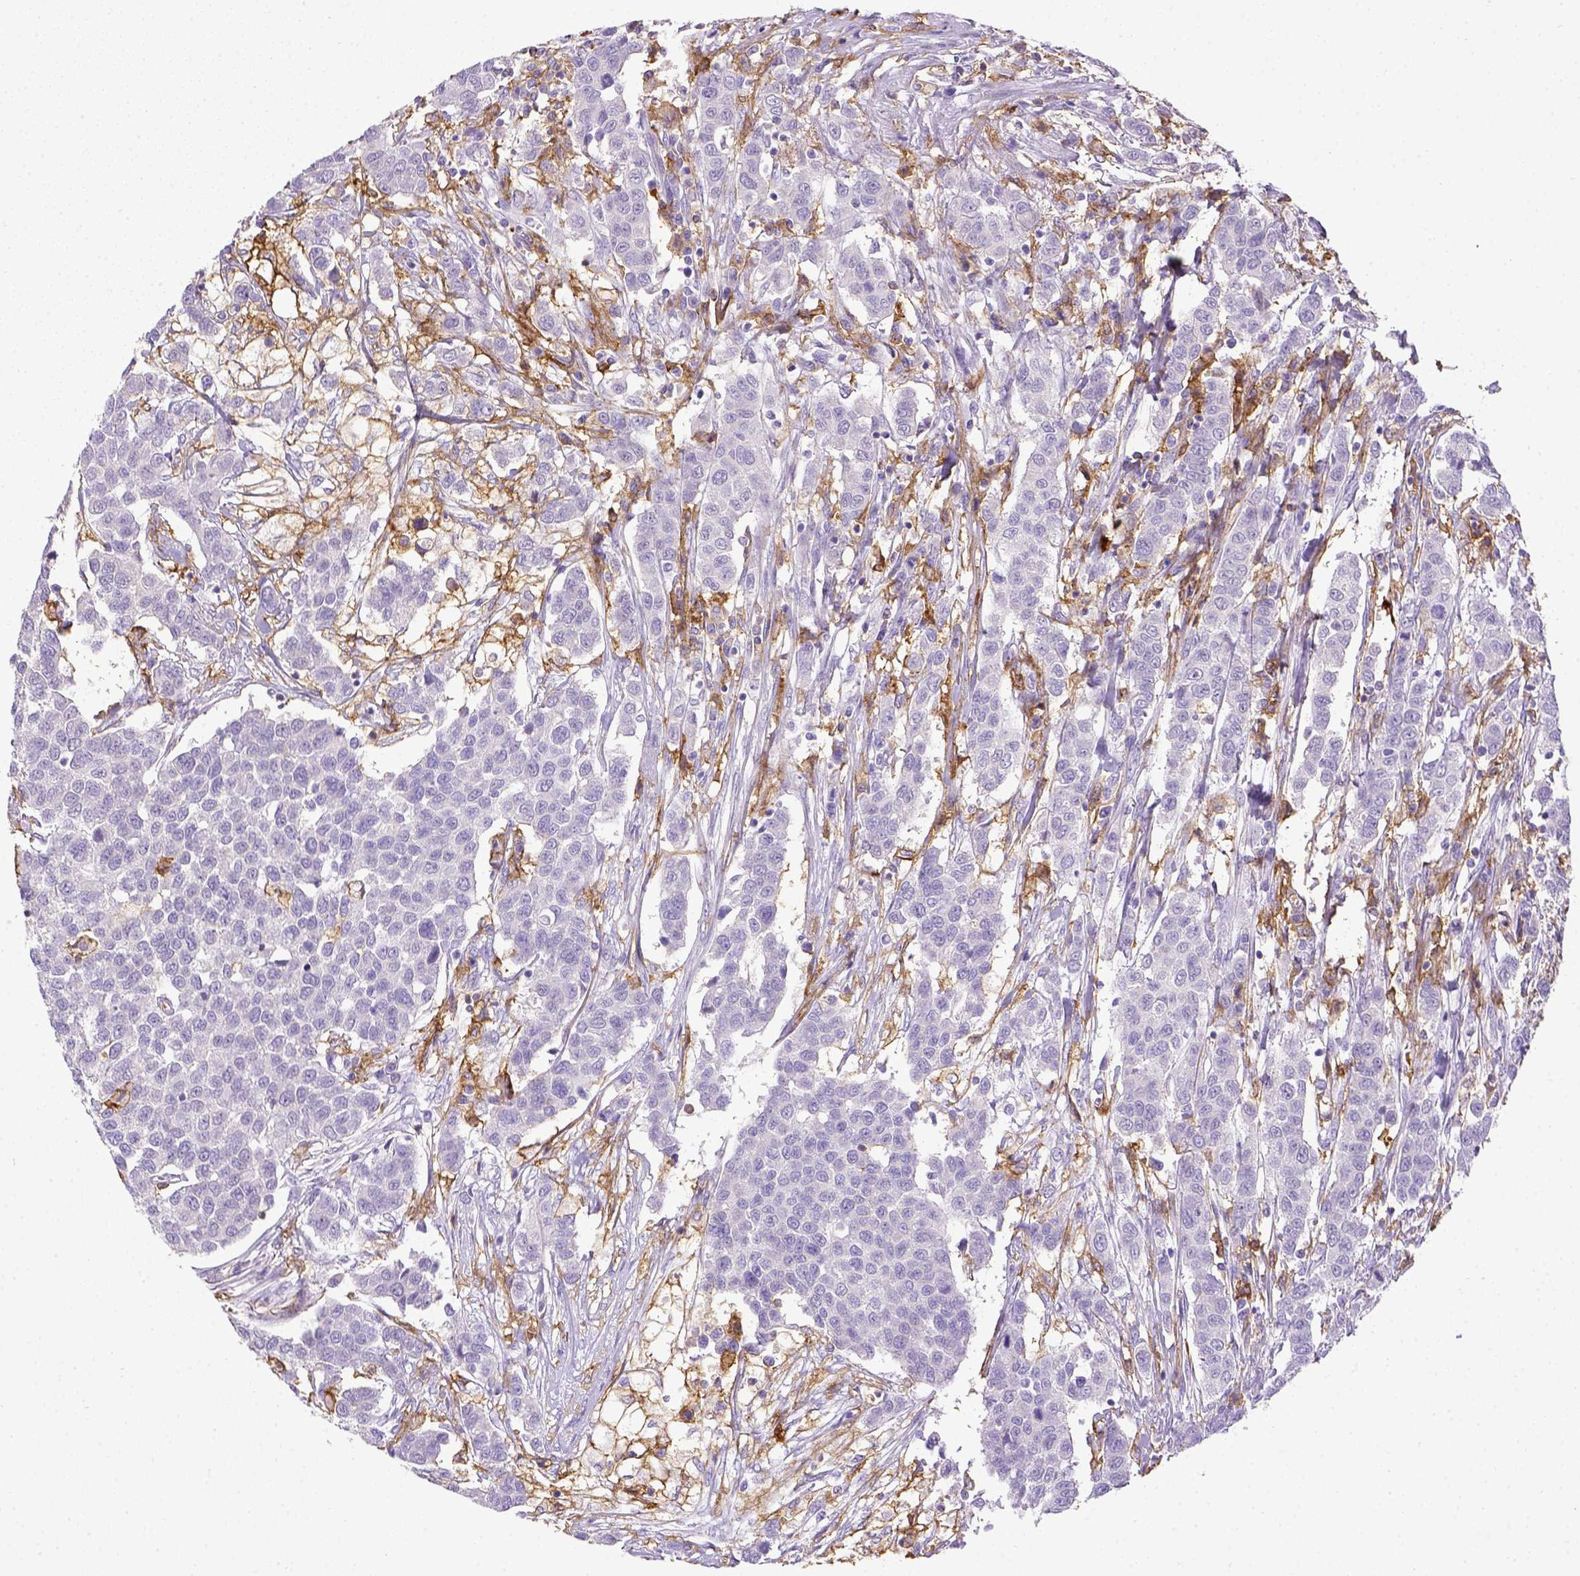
{"staining": {"intensity": "negative", "quantity": "none", "location": "none"}, "tissue": "urothelial cancer", "cell_type": "Tumor cells", "image_type": "cancer", "snomed": [{"axis": "morphology", "description": "Urothelial carcinoma, High grade"}, {"axis": "topography", "description": "Urinary bladder"}], "caption": "There is no significant staining in tumor cells of urothelial carcinoma (high-grade). (Brightfield microscopy of DAB (3,3'-diaminobenzidine) immunohistochemistry (IHC) at high magnification).", "gene": "ITGAM", "patient": {"sex": "female", "age": 58}}